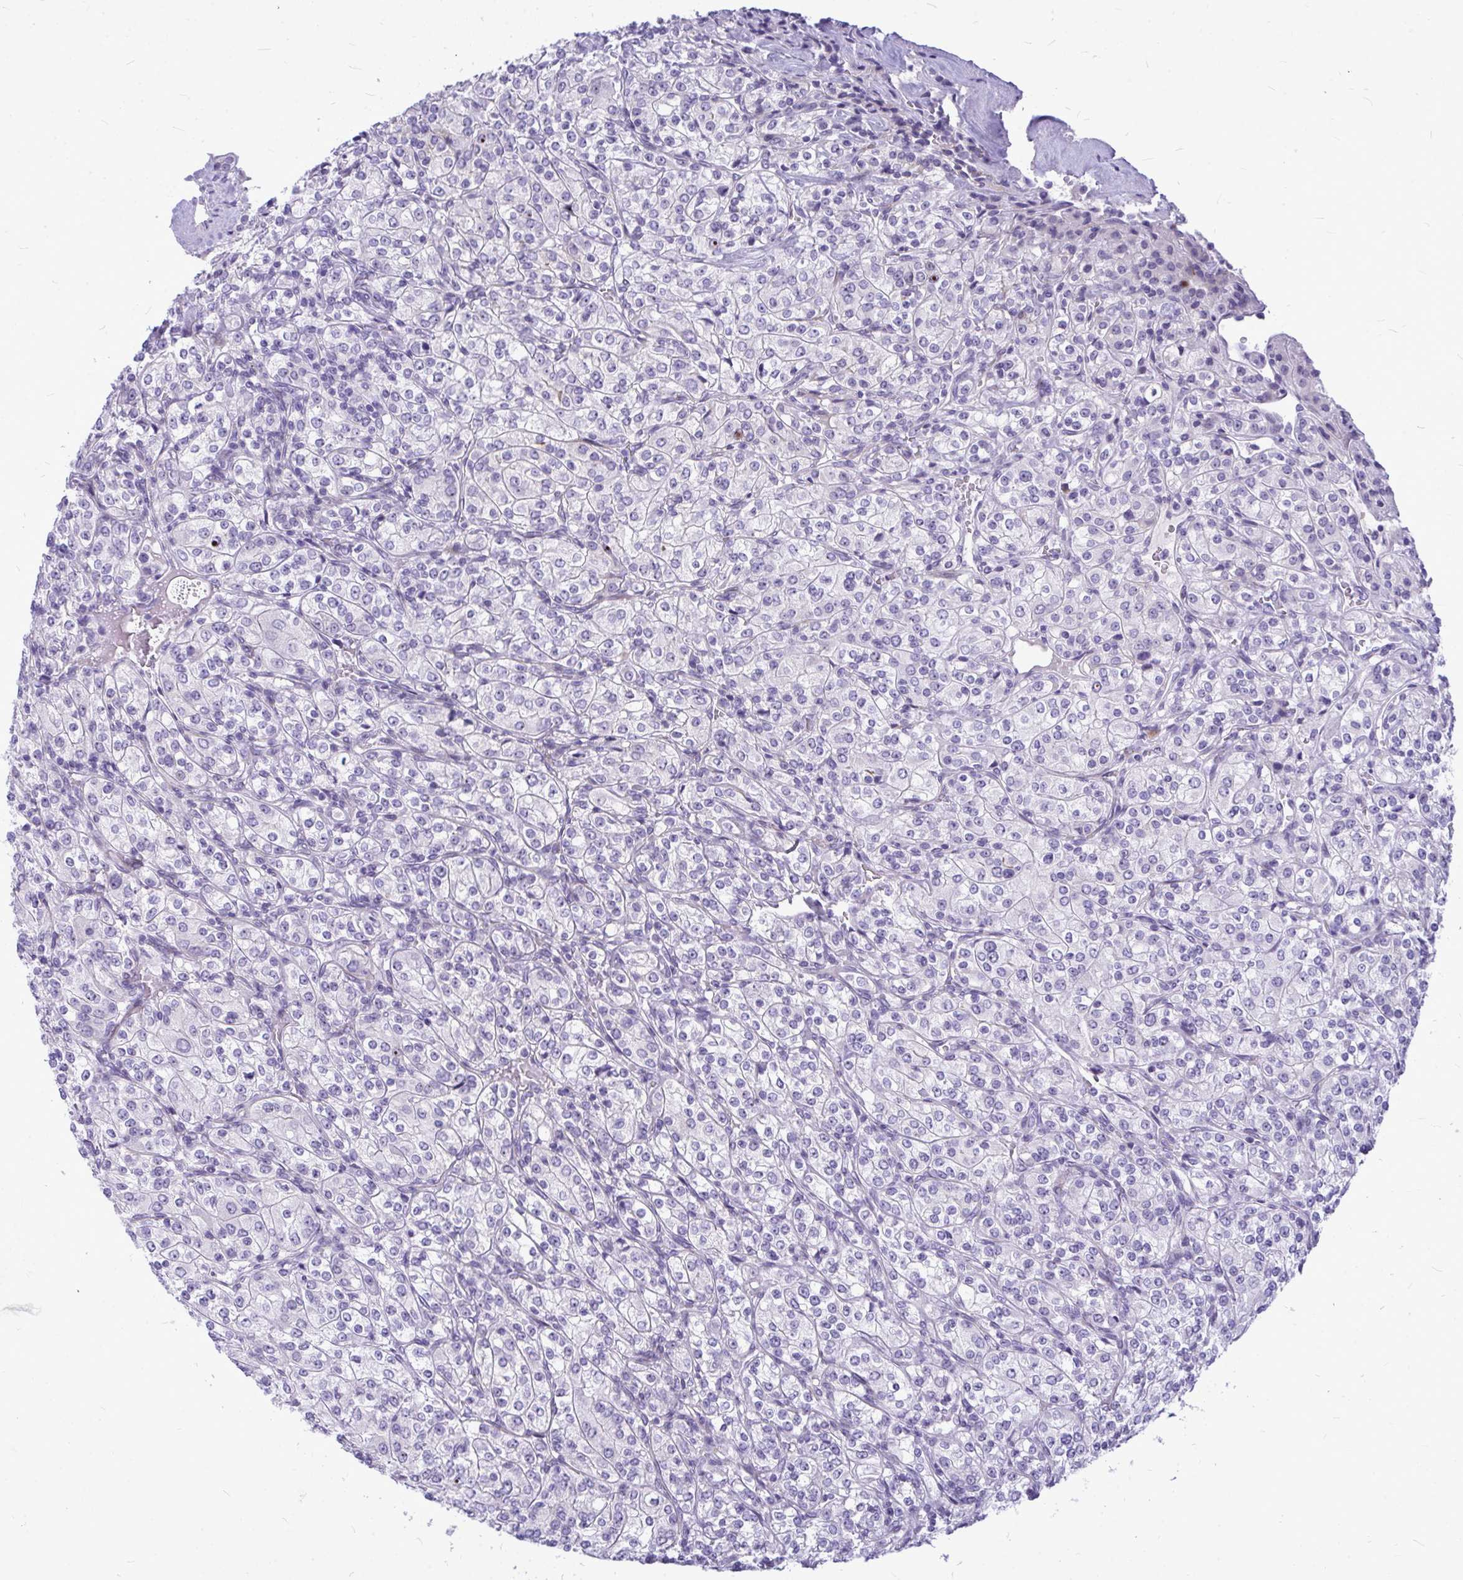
{"staining": {"intensity": "negative", "quantity": "none", "location": "none"}, "tissue": "renal cancer", "cell_type": "Tumor cells", "image_type": "cancer", "snomed": [{"axis": "morphology", "description": "Adenocarcinoma, NOS"}, {"axis": "topography", "description": "Kidney"}], "caption": "Micrograph shows no protein expression in tumor cells of renal cancer tissue.", "gene": "ZSCAN25", "patient": {"sex": "male", "age": 77}}